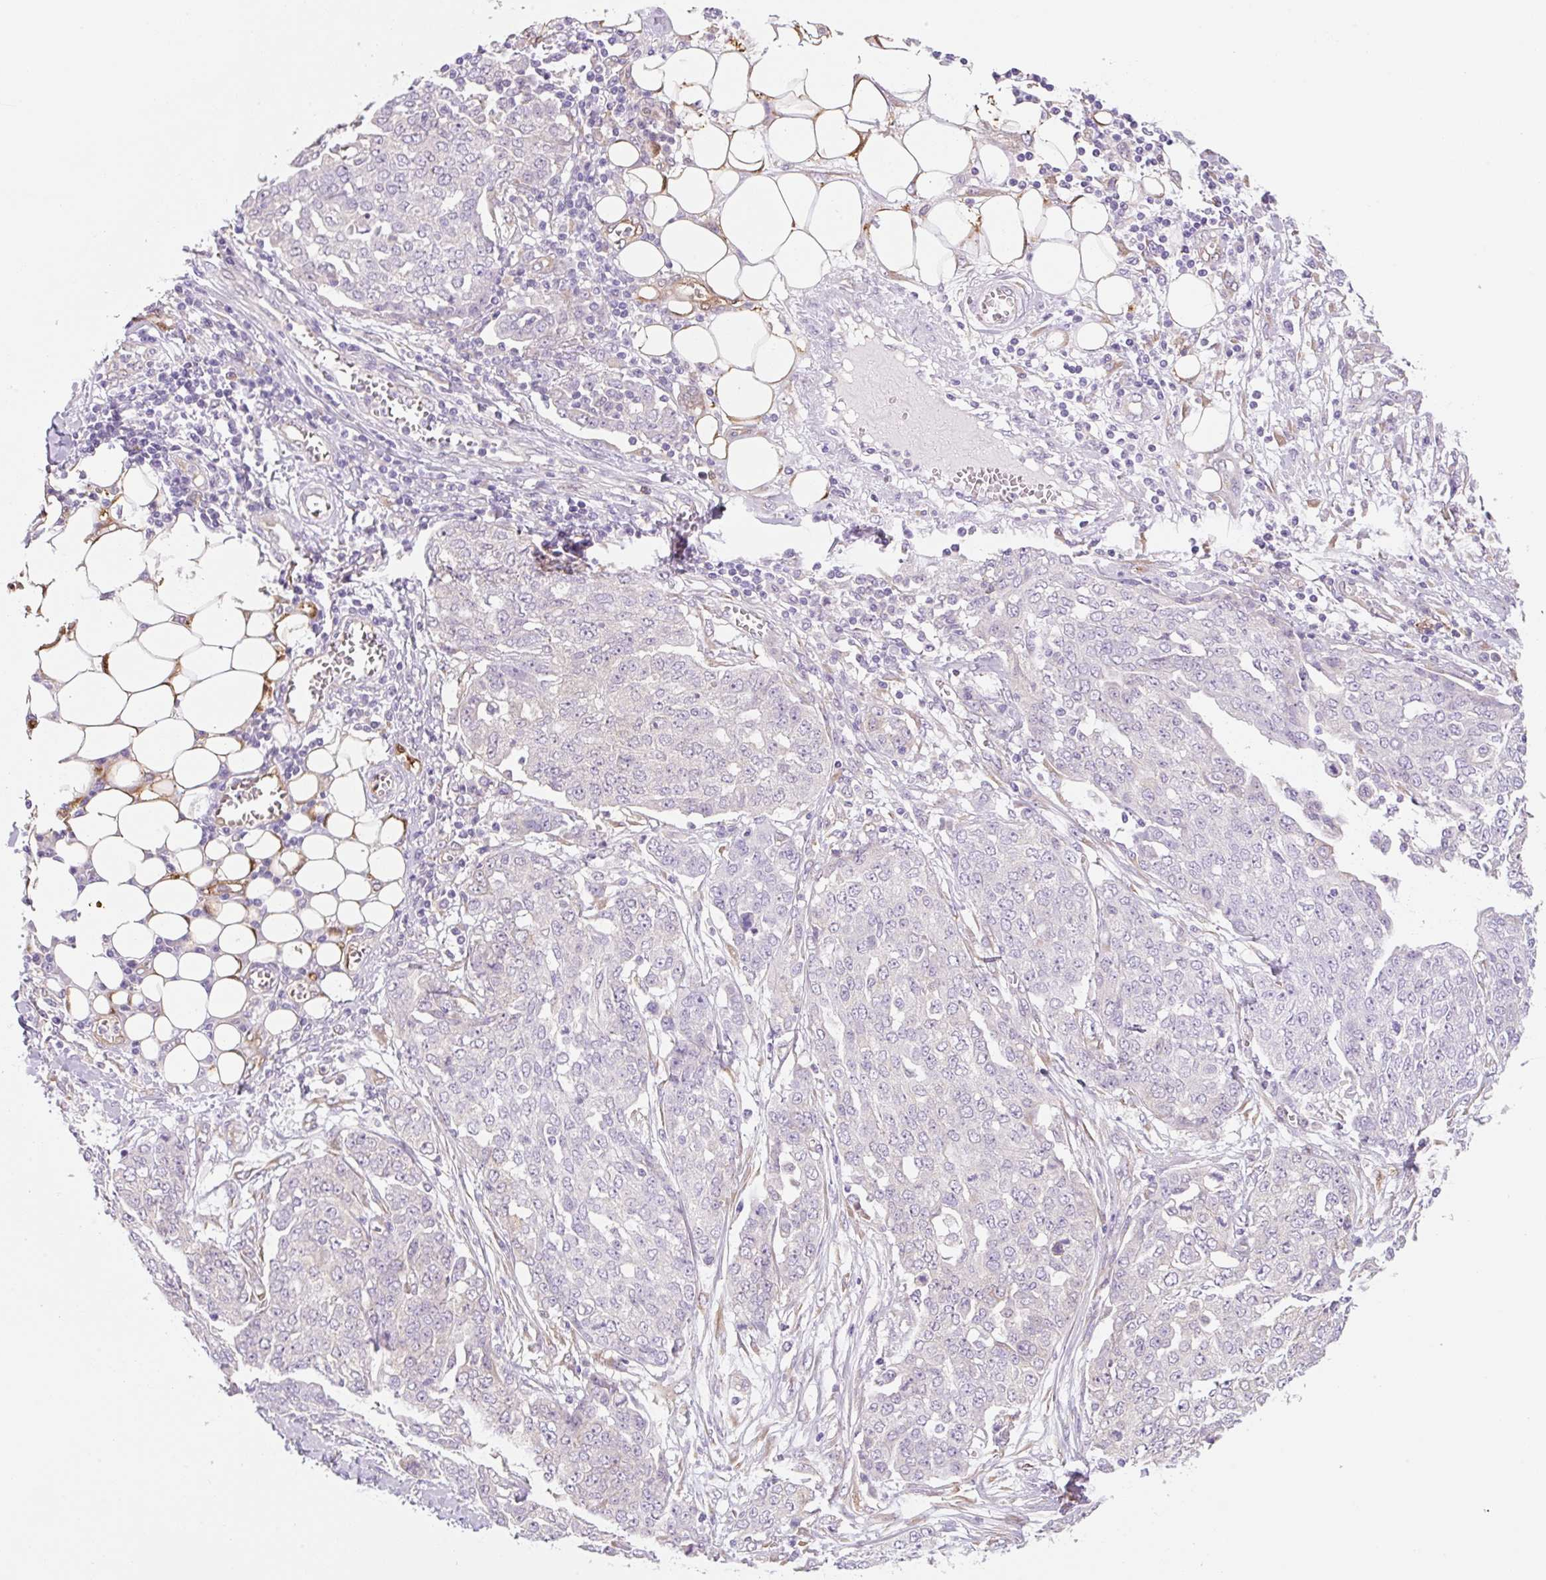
{"staining": {"intensity": "negative", "quantity": "none", "location": "none"}, "tissue": "ovarian cancer", "cell_type": "Tumor cells", "image_type": "cancer", "snomed": [{"axis": "morphology", "description": "Cystadenocarcinoma, serous, NOS"}, {"axis": "topography", "description": "Soft tissue"}, {"axis": "topography", "description": "Ovary"}], "caption": "Image shows no significant protein staining in tumor cells of ovarian cancer (serous cystadenocarcinoma).", "gene": "FABP5", "patient": {"sex": "female", "age": 57}}